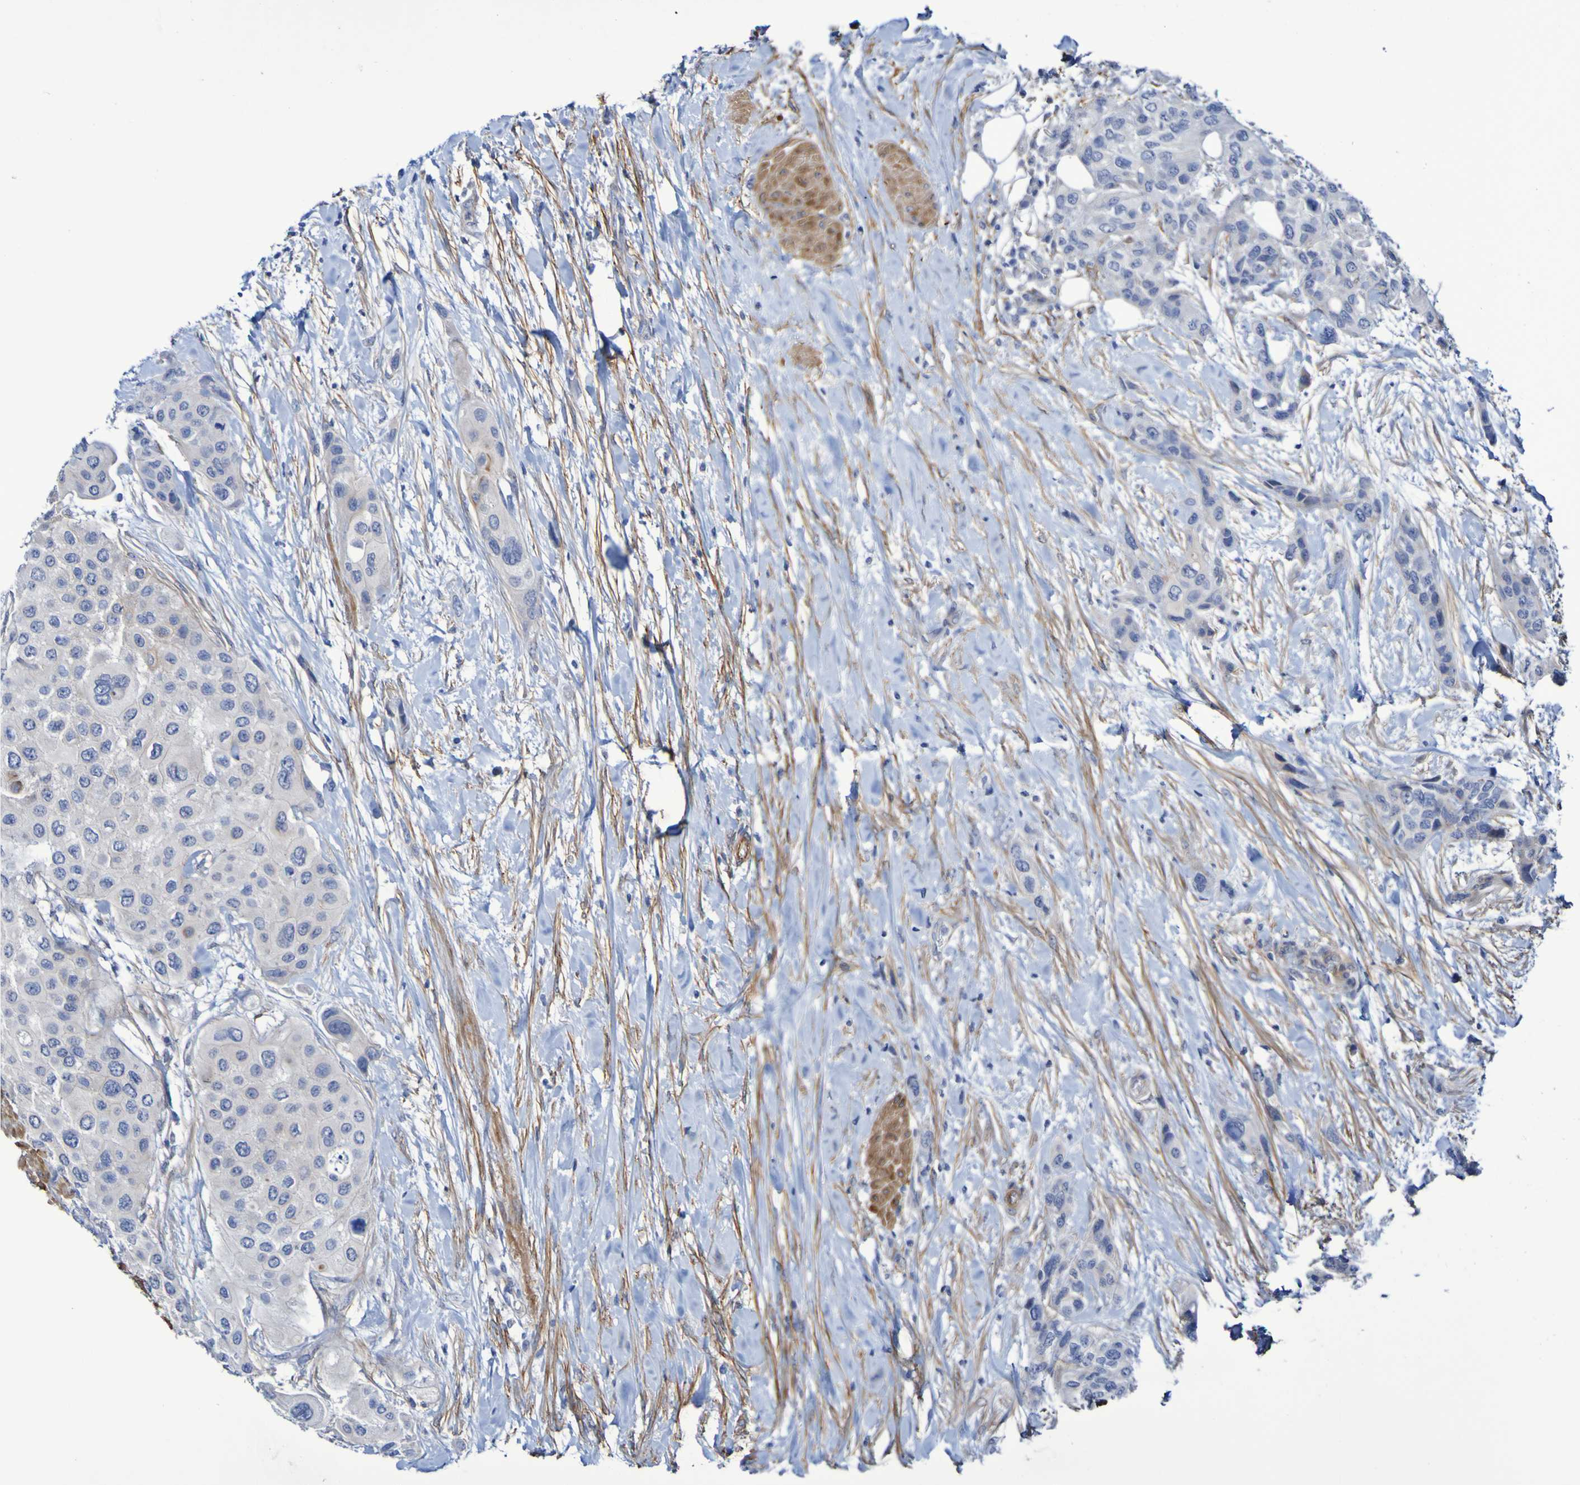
{"staining": {"intensity": "negative", "quantity": "none", "location": "none"}, "tissue": "urothelial cancer", "cell_type": "Tumor cells", "image_type": "cancer", "snomed": [{"axis": "morphology", "description": "Urothelial carcinoma, High grade"}, {"axis": "topography", "description": "Urinary bladder"}], "caption": "Human urothelial cancer stained for a protein using immunohistochemistry (IHC) demonstrates no expression in tumor cells.", "gene": "LPP", "patient": {"sex": "female", "age": 56}}